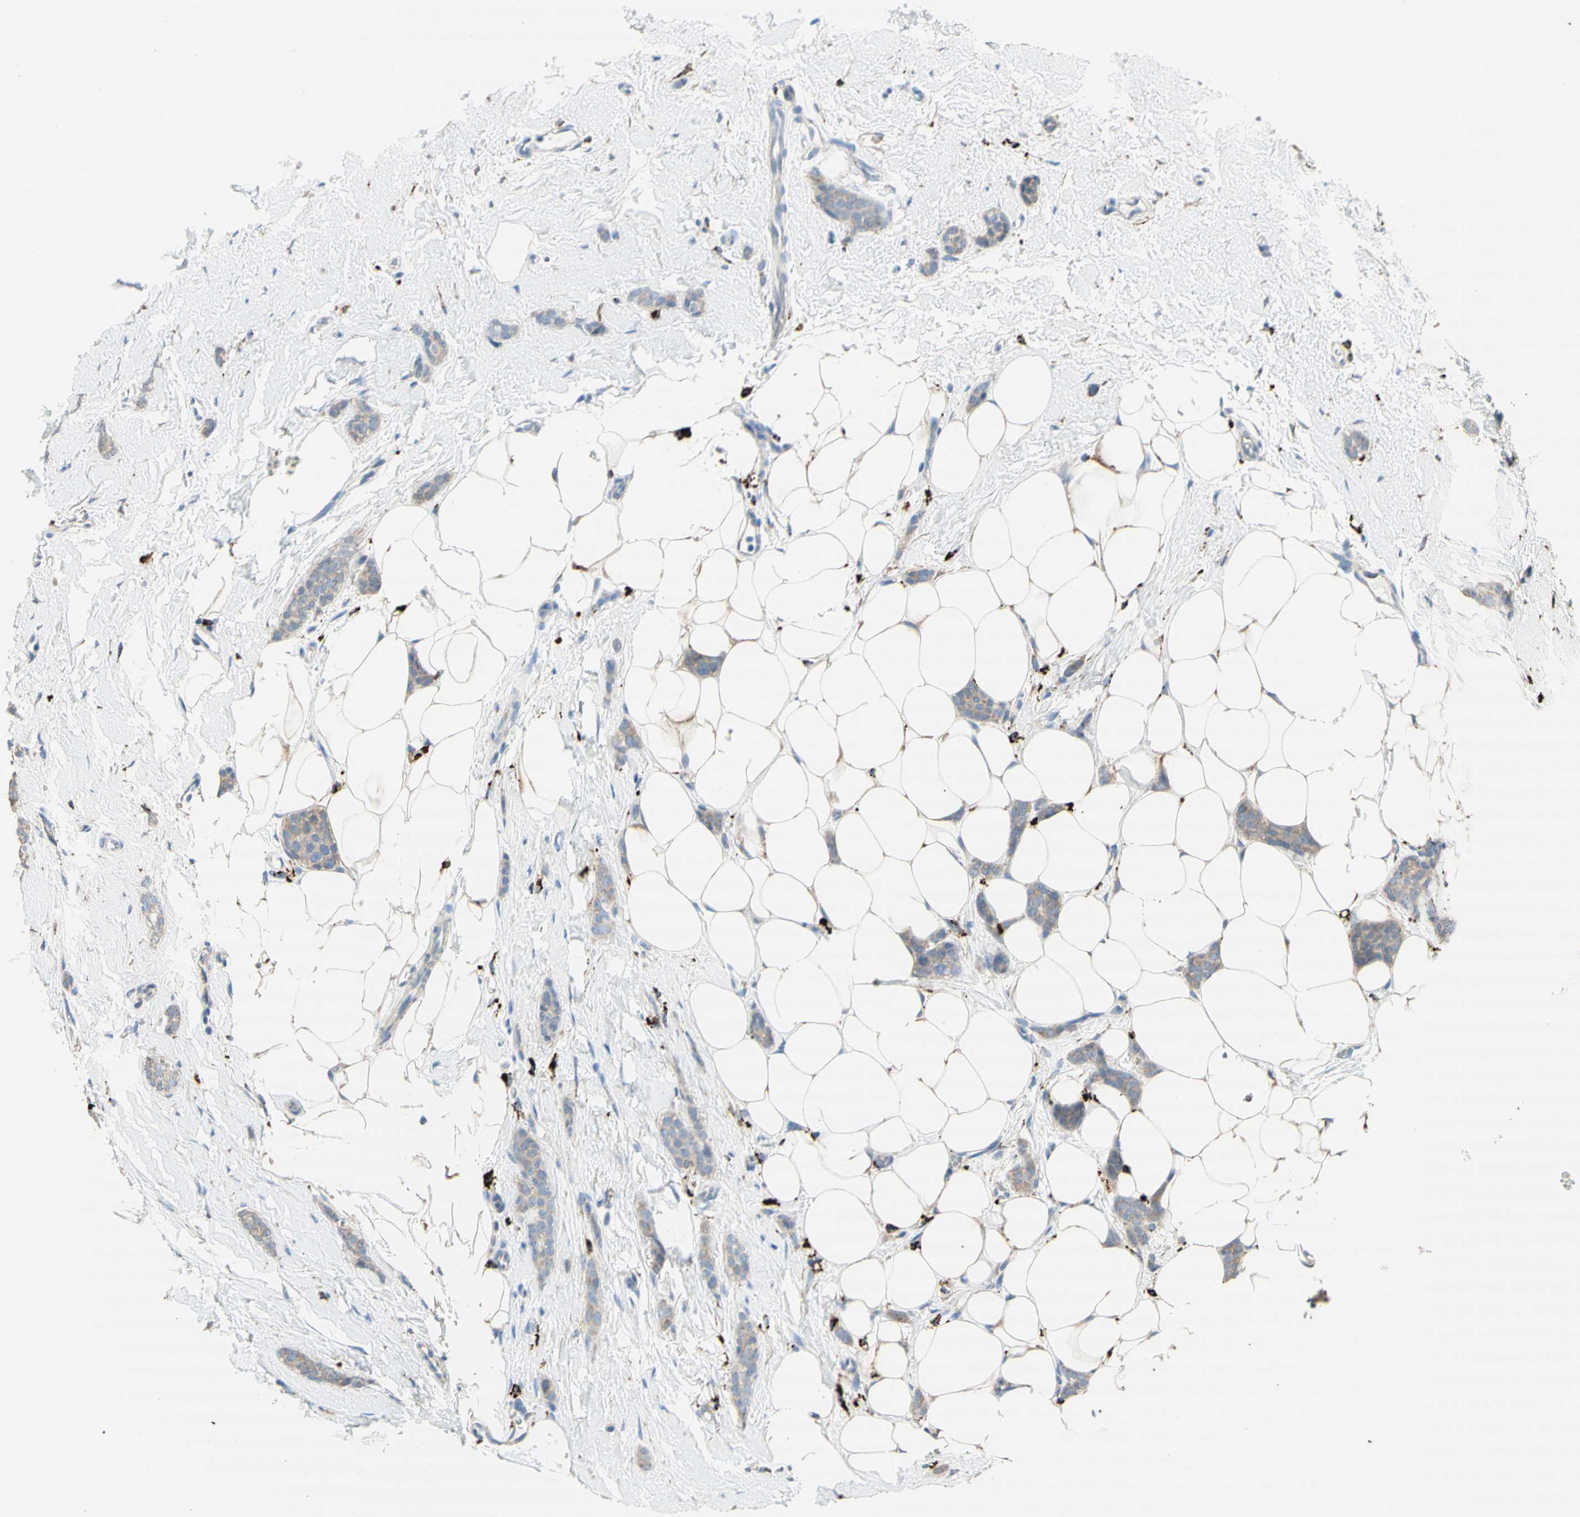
{"staining": {"intensity": "weak", "quantity": ">75%", "location": "cytoplasmic/membranous"}, "tissue": "breast cancer", "cell_type": "Tumor cells", "image_type": "cancer", "snomed": [{"axis": "morphology", "description": "Lobular carcinoma"}, {"axis": "topography", "description": "Skin"}, {"axis": "topography", "description": "Breast"}], "caption": "A histopathology image of breast lobular carcinoma stained for a protein shows weak cytoplasmic/membranous brown staining in tumor cells.", "gene": "URB2", "patient": {"sex": "female", "age": 46}}